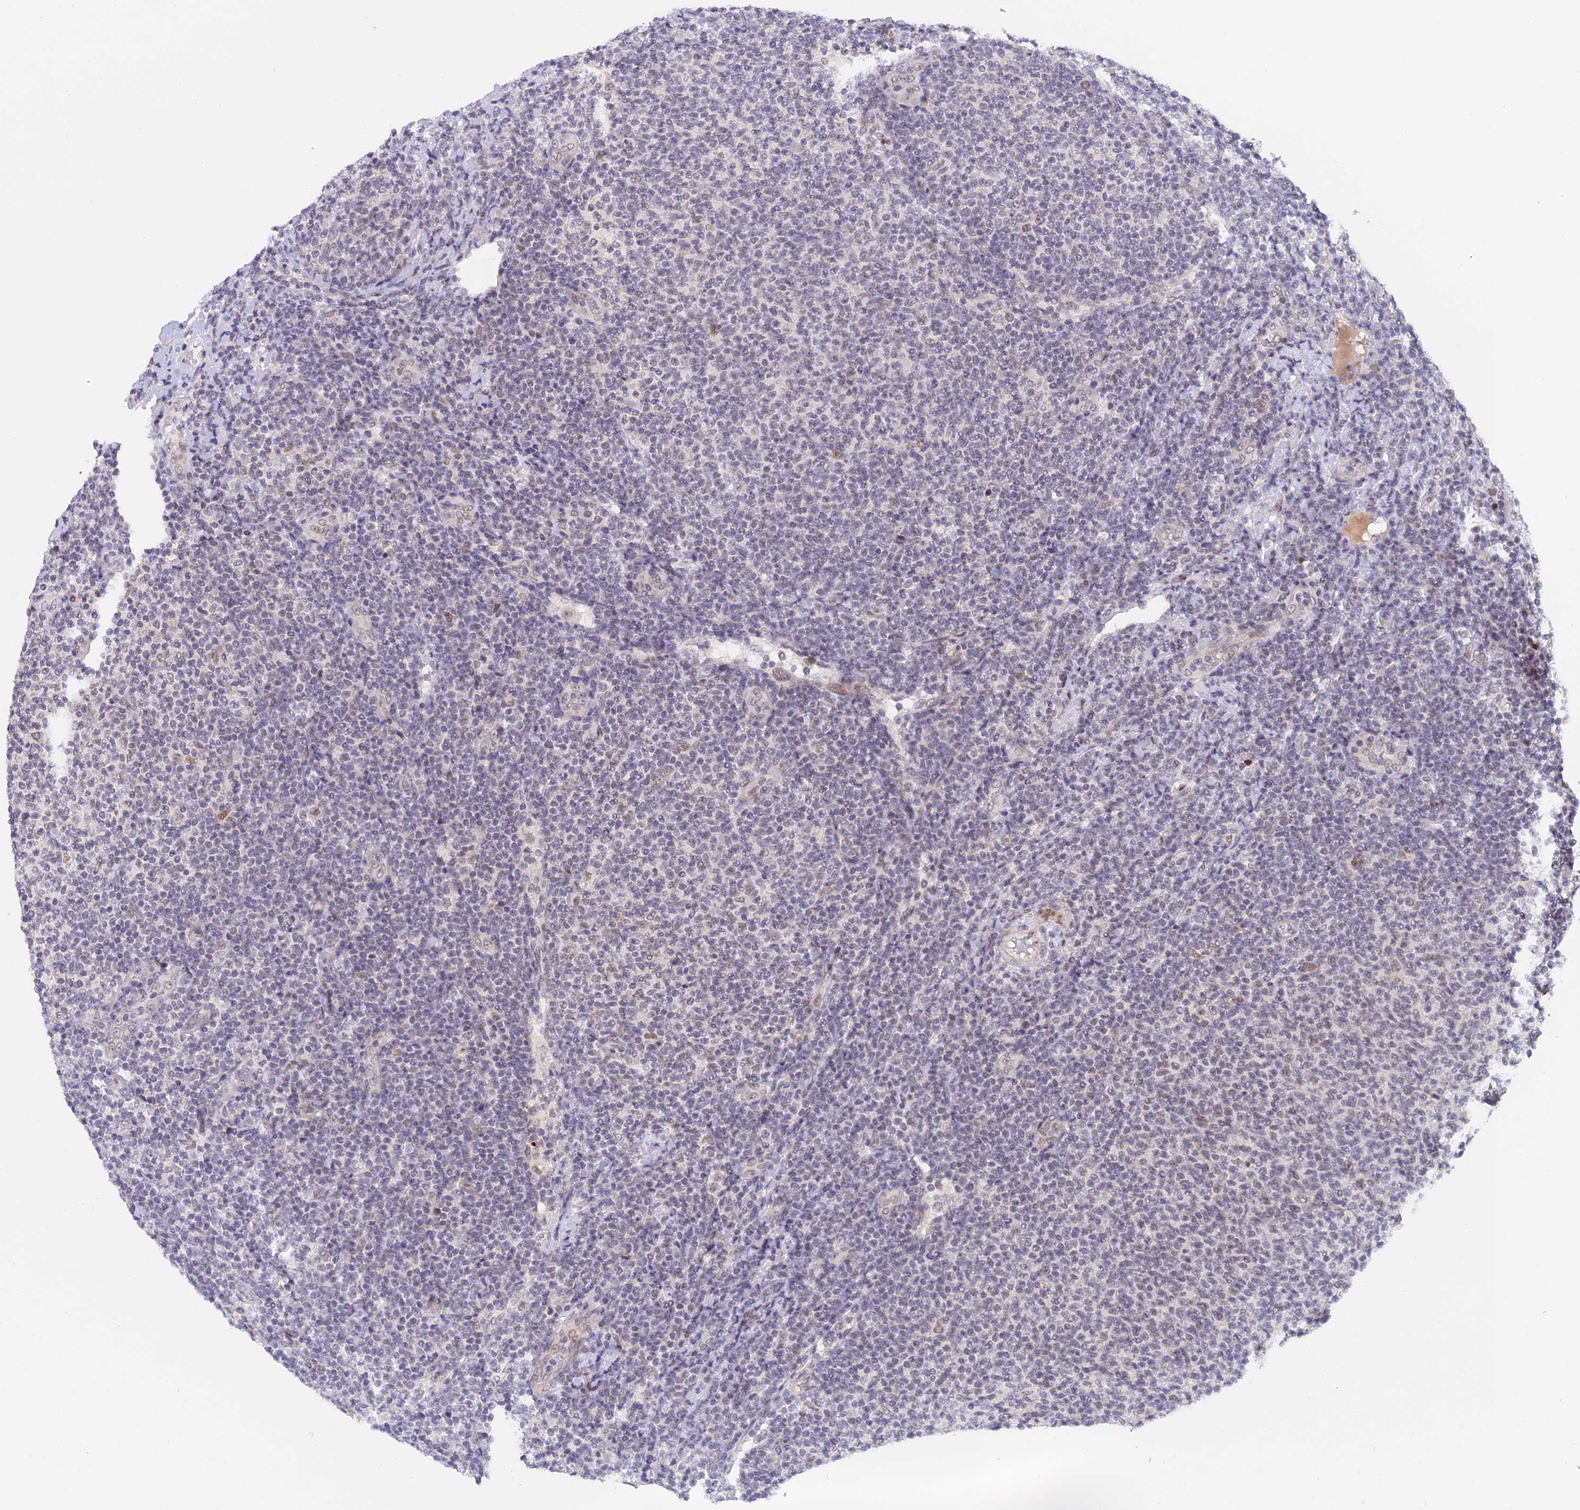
{"staining": {"intensity": "weak", "quantity": "<25%", "location": "nuclear"}, "tissue": "lymphoma", "cell_type": "Tumor cells", "image_type": "cancer", "snomed": [{"axis": "morphology", "description": "Malignant lymphoma, non-Hodgkin's type, Low grade"}, {"axis": "topography", "description": "Lymph node"}], "caption": "Tumor cells show no significant protein expression in malignant lymphoma, non-Hodgkin's type (low-grade). (IHC, brightfield microscopy, high magnification).", "gene": "POLR2C", "patient": {"sex": "male", "age": 66}}